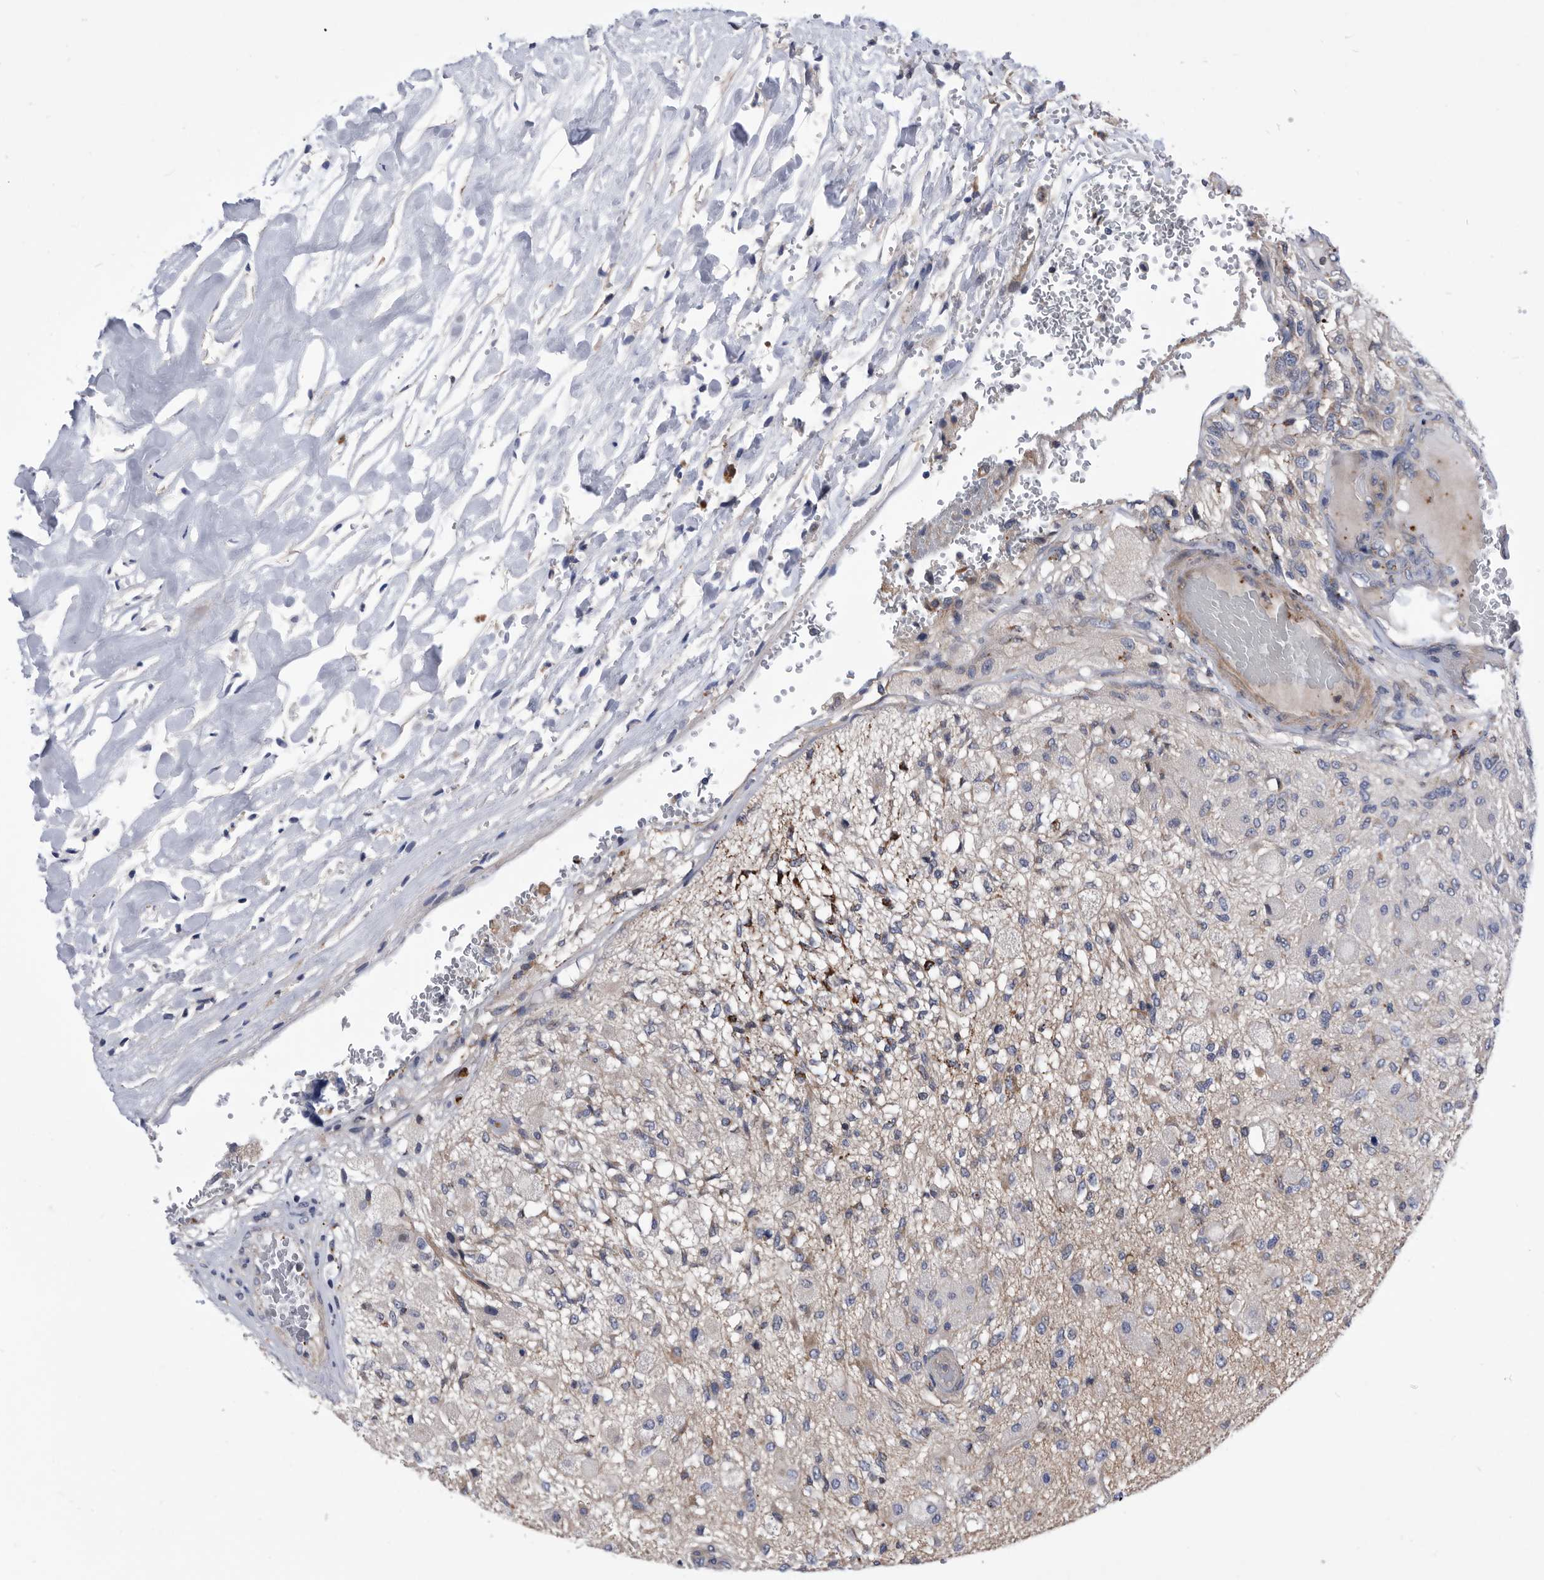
{"staining": {"intensity": "weak", "quantity": "<25%", "location": "cytoplasmic/membranous"}, "tissue": "glioma", "cell_type": "Tumor cells", "image_type": "cancer", "snomed": [{"axis": "morphology", "description": "Normal tissue, NOS"}, {"axis": "morphology", "description": "Glioma, malignant, High grade"}, {"axis": "topography", "description": "Cerebral cortex"}], "caption": "Immunohistochemistry micrograph of human glioma stained for a protein (brown), which exhibits no staining in tumor cells.", "gene": "BAIAP3", "patient": {"sex": "male", "age": 77}}